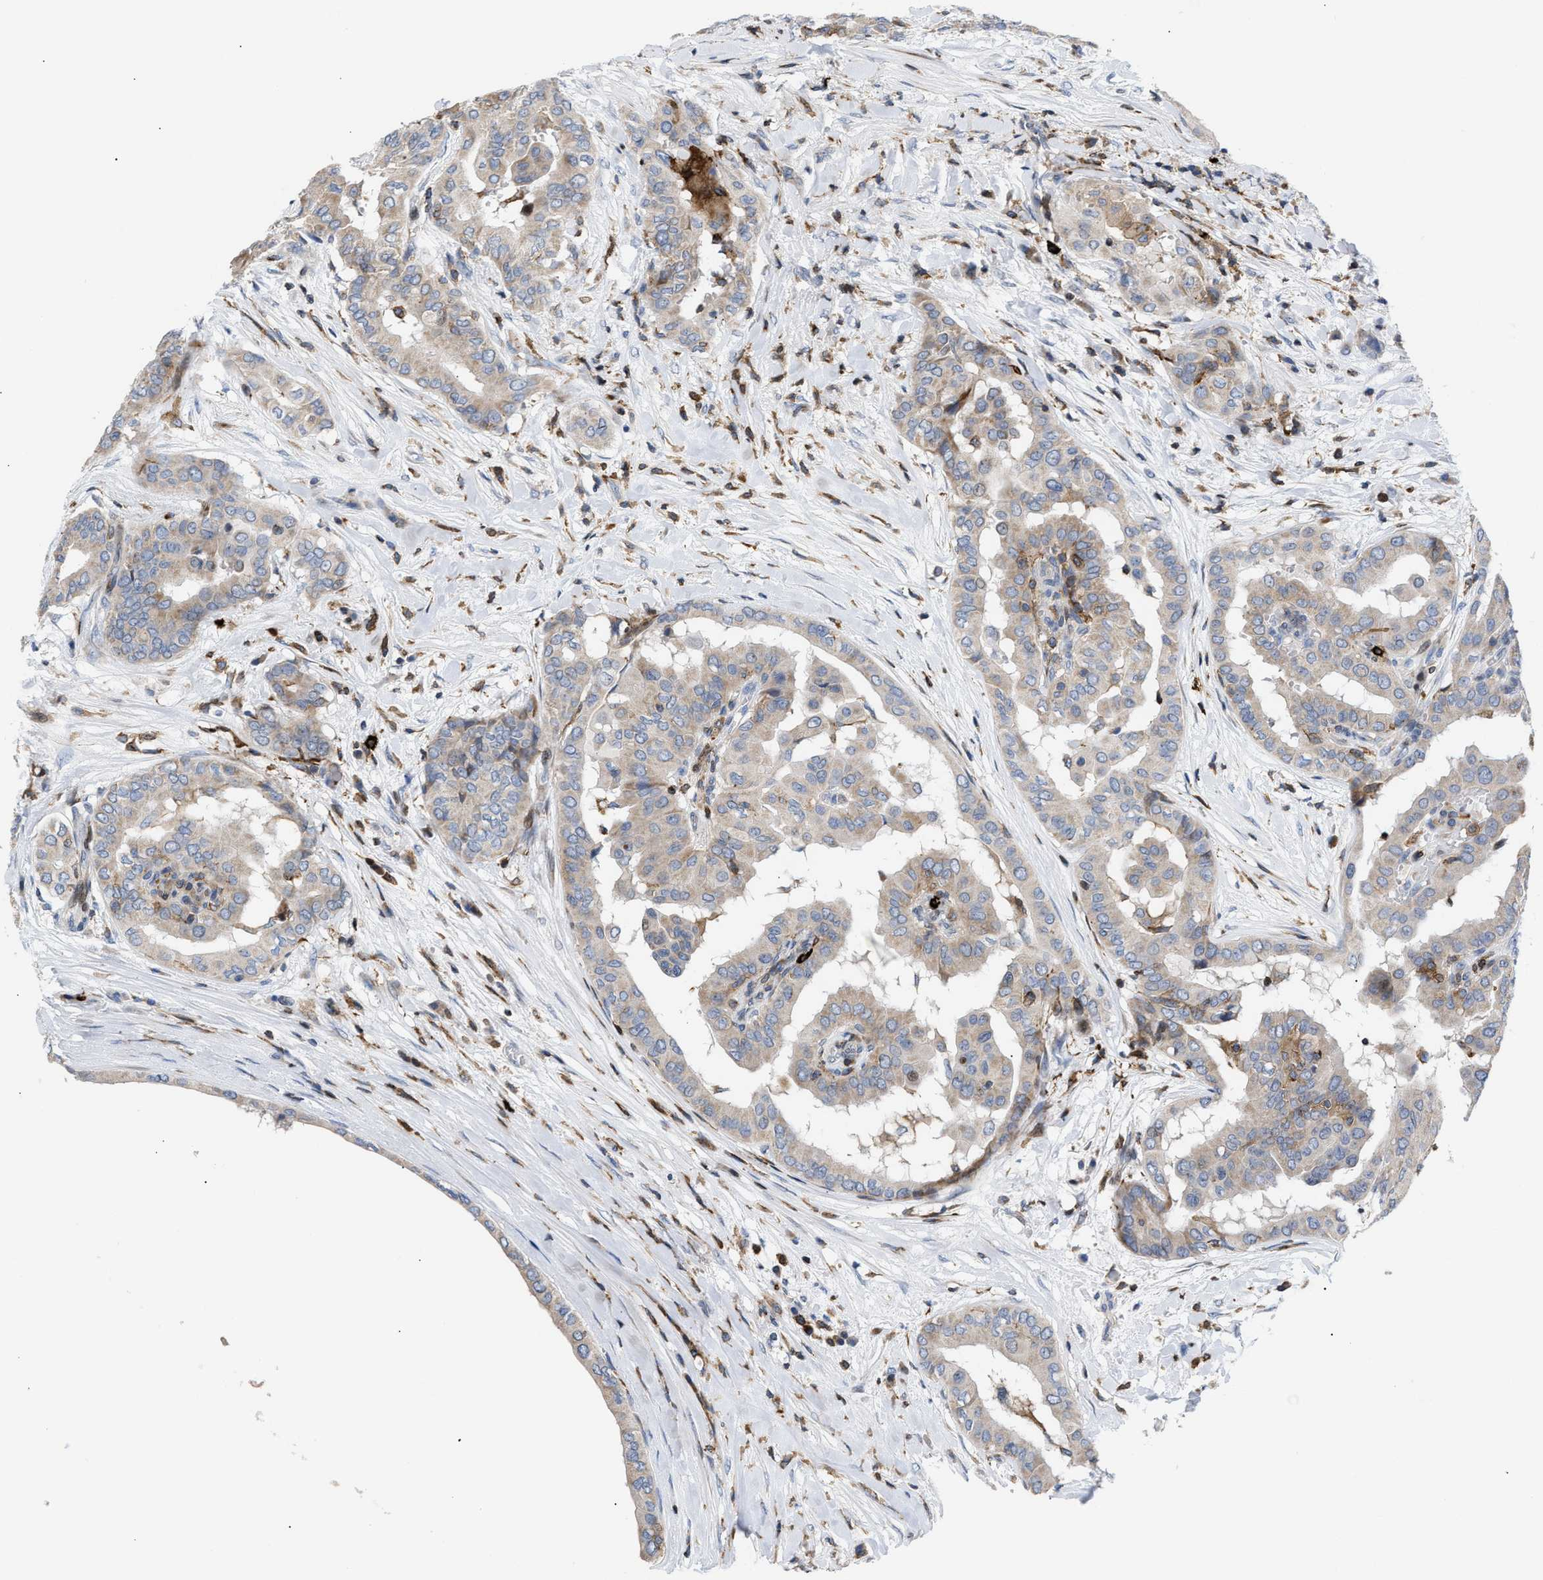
{"staining": {"intensity": "weak", "quantity": ">75%", "location": "cytoplasmic/membranous"}, "tissue": "thyroid cancer", "cell_type": "Tumor cells", "image_type": "cancer", "snomed": [{"axis": "morphology", "description": "Papillary adenocarcinoma, NOS"}, {"axis": "topography", "description": "Thyroid gland"}], "caption": "About >75% of tumor cells in thyroid cancer (papillary adenocarcinoma) display weak cytoplasmic/membranous protein expression as visualized by brown immunohistochemical staining.", "gene": "ATP9A", "patient": {"sex": "male", "age": 33}}